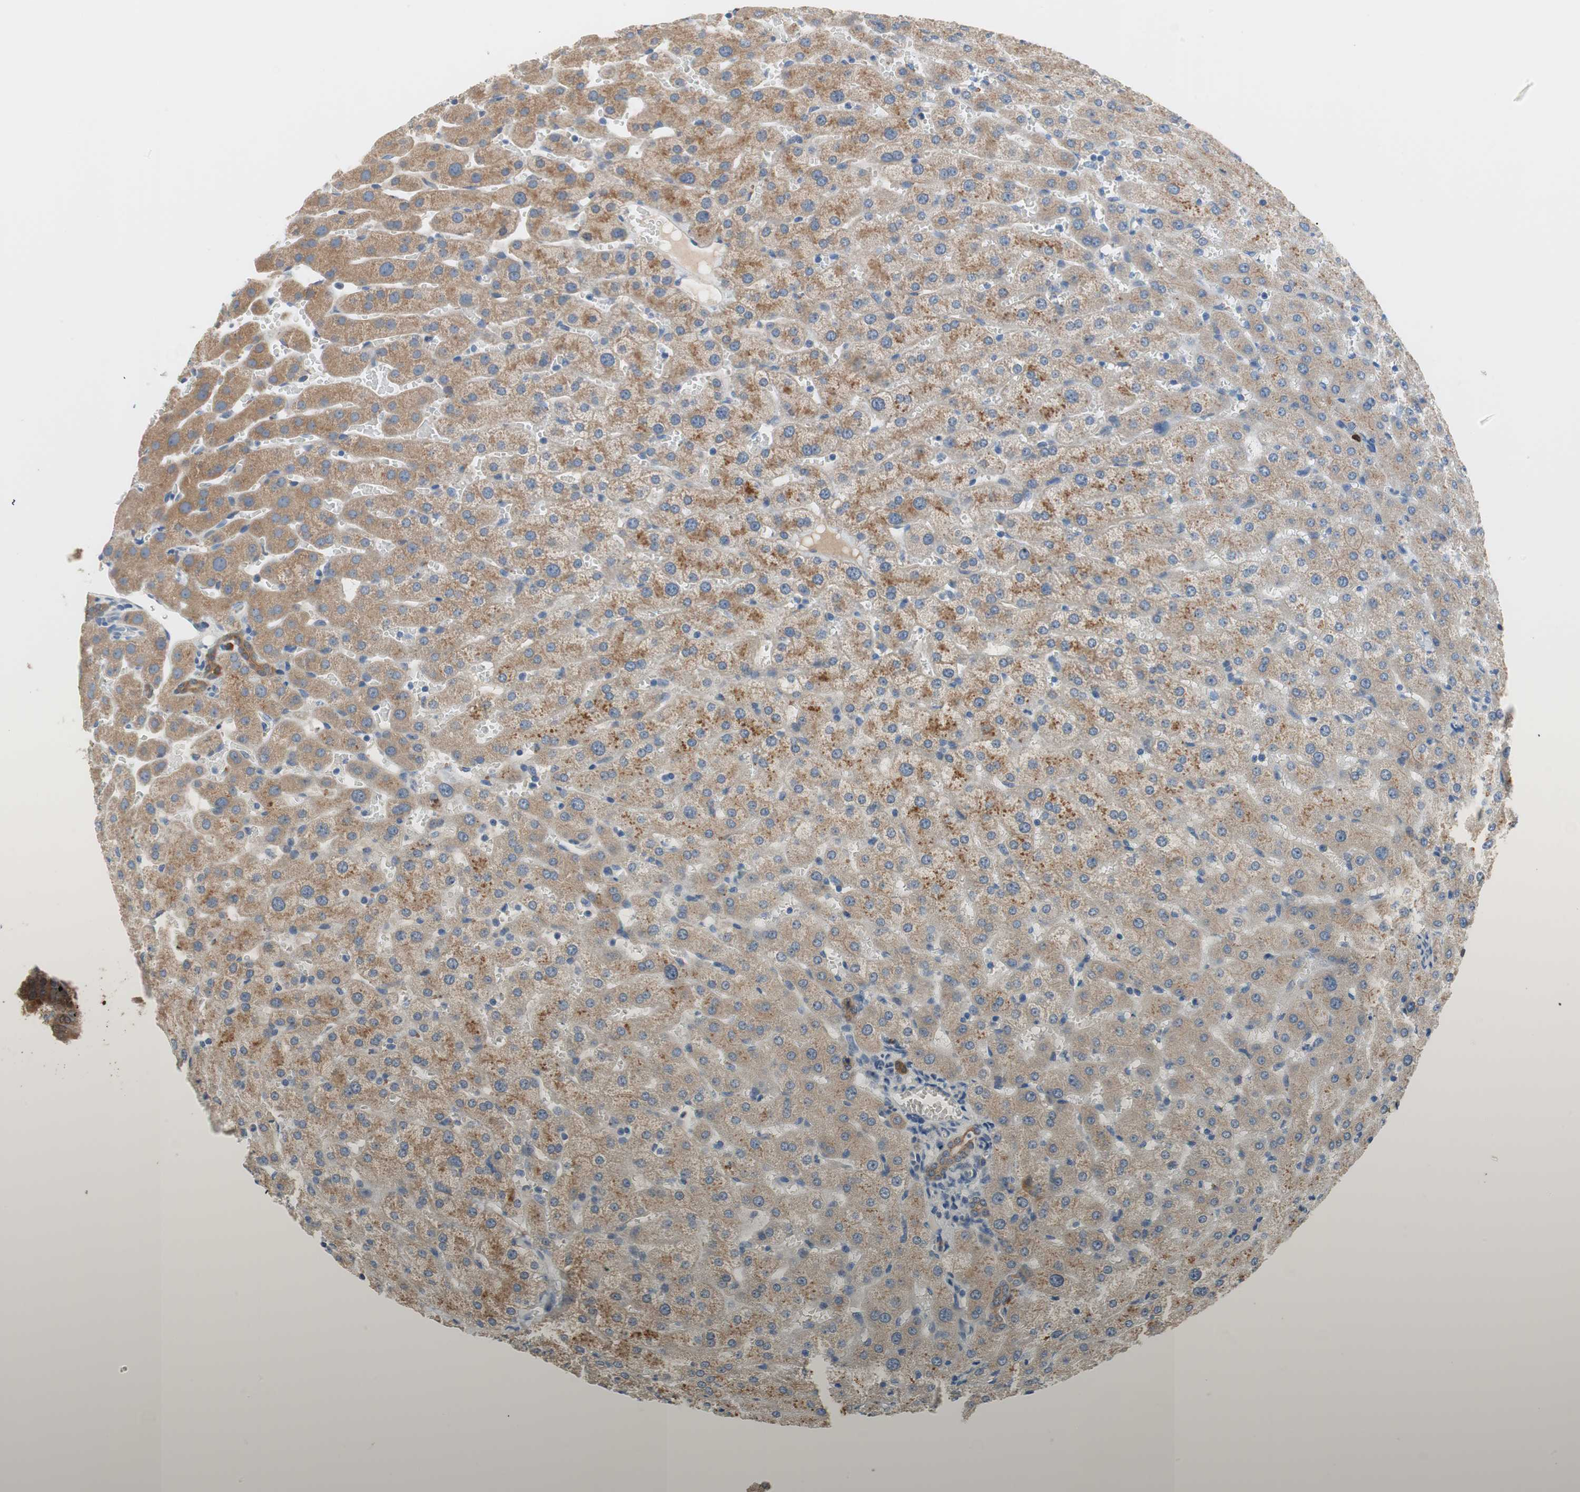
{"staining": {"intensity": "moderate", "quantity": ">75%", "location": "cytoplasmic/membranous"}, "tissue": "liver", "cell_type": "Cholangiocytes", "image_type": "normal", "snomed": [{"axis": "morphology", "description": "Normal tissue, NOS"}, {"axis": "morphology", "description": "Fibrosis, NOS"}, {"axis": "topography", "description": "Liver"}], "caption": "A photomicrograph of human liver stained for a protein shows moderate cytoplasmic/membranous brown staining in cholangiocytes.", "gene": "PDZK1", "patient": {"sex": "female", "age": 29}}